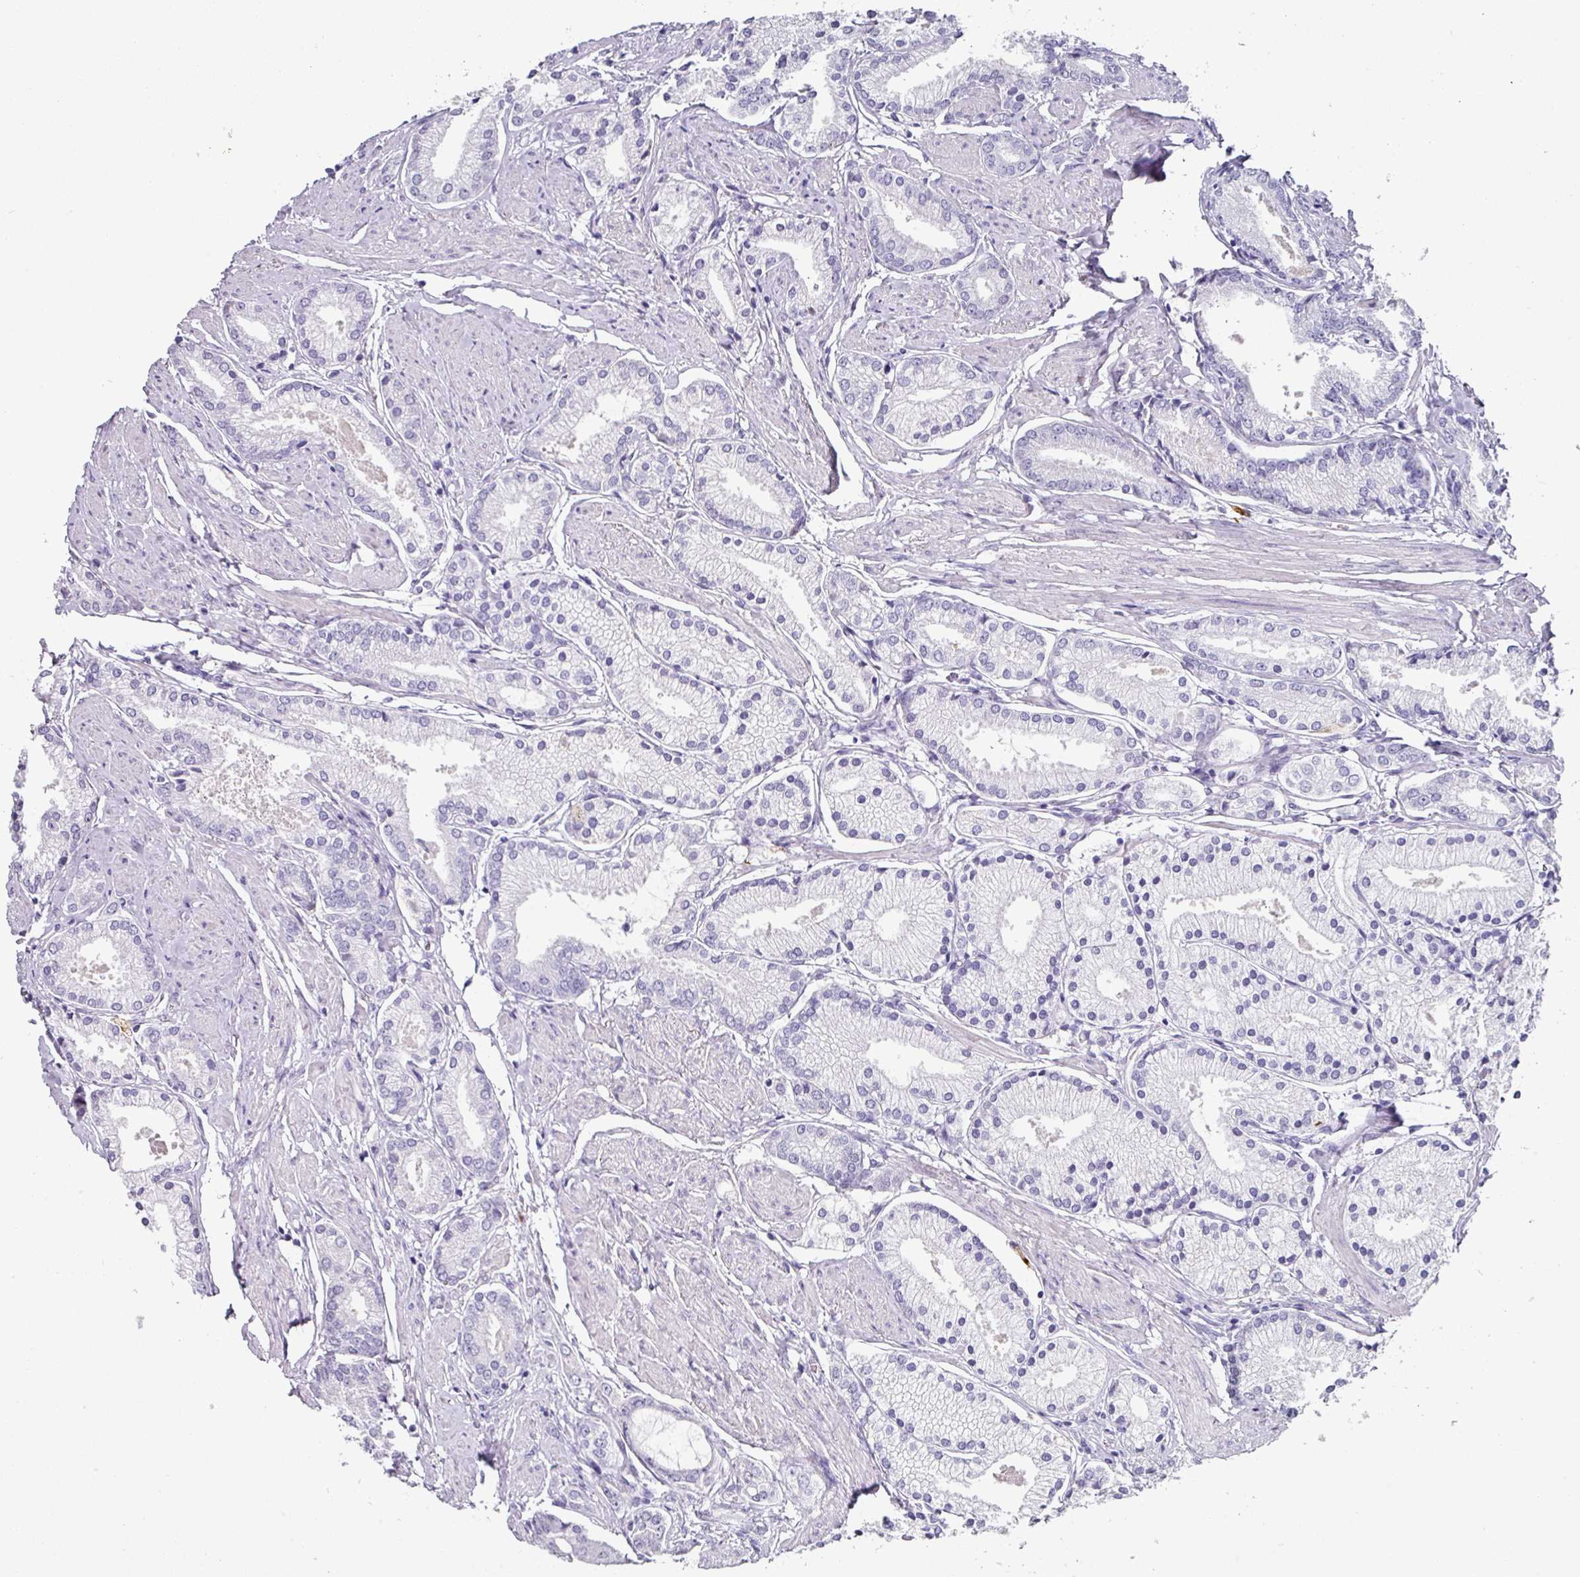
{"staining": {"intensity": "negative", "quantity": "none", "location": "none"}, "tissue": "prostate cancer", "cell_type": "Tumor cells", "image_type": "cancer", "snomed": [{"axis": "morphology", "description": "Adenocarcinoma, High grade"}, {"axis": "topography", "description": "Prostate and seminal vesicle, NOS"}], "caption": "Immunohistochemical staining of human prostate high-grade adenocarcinoma exhibits no significant expression in tumor cells.", "gene": "ANKRD29", "patient": {"sex": "male", "age": 64}}